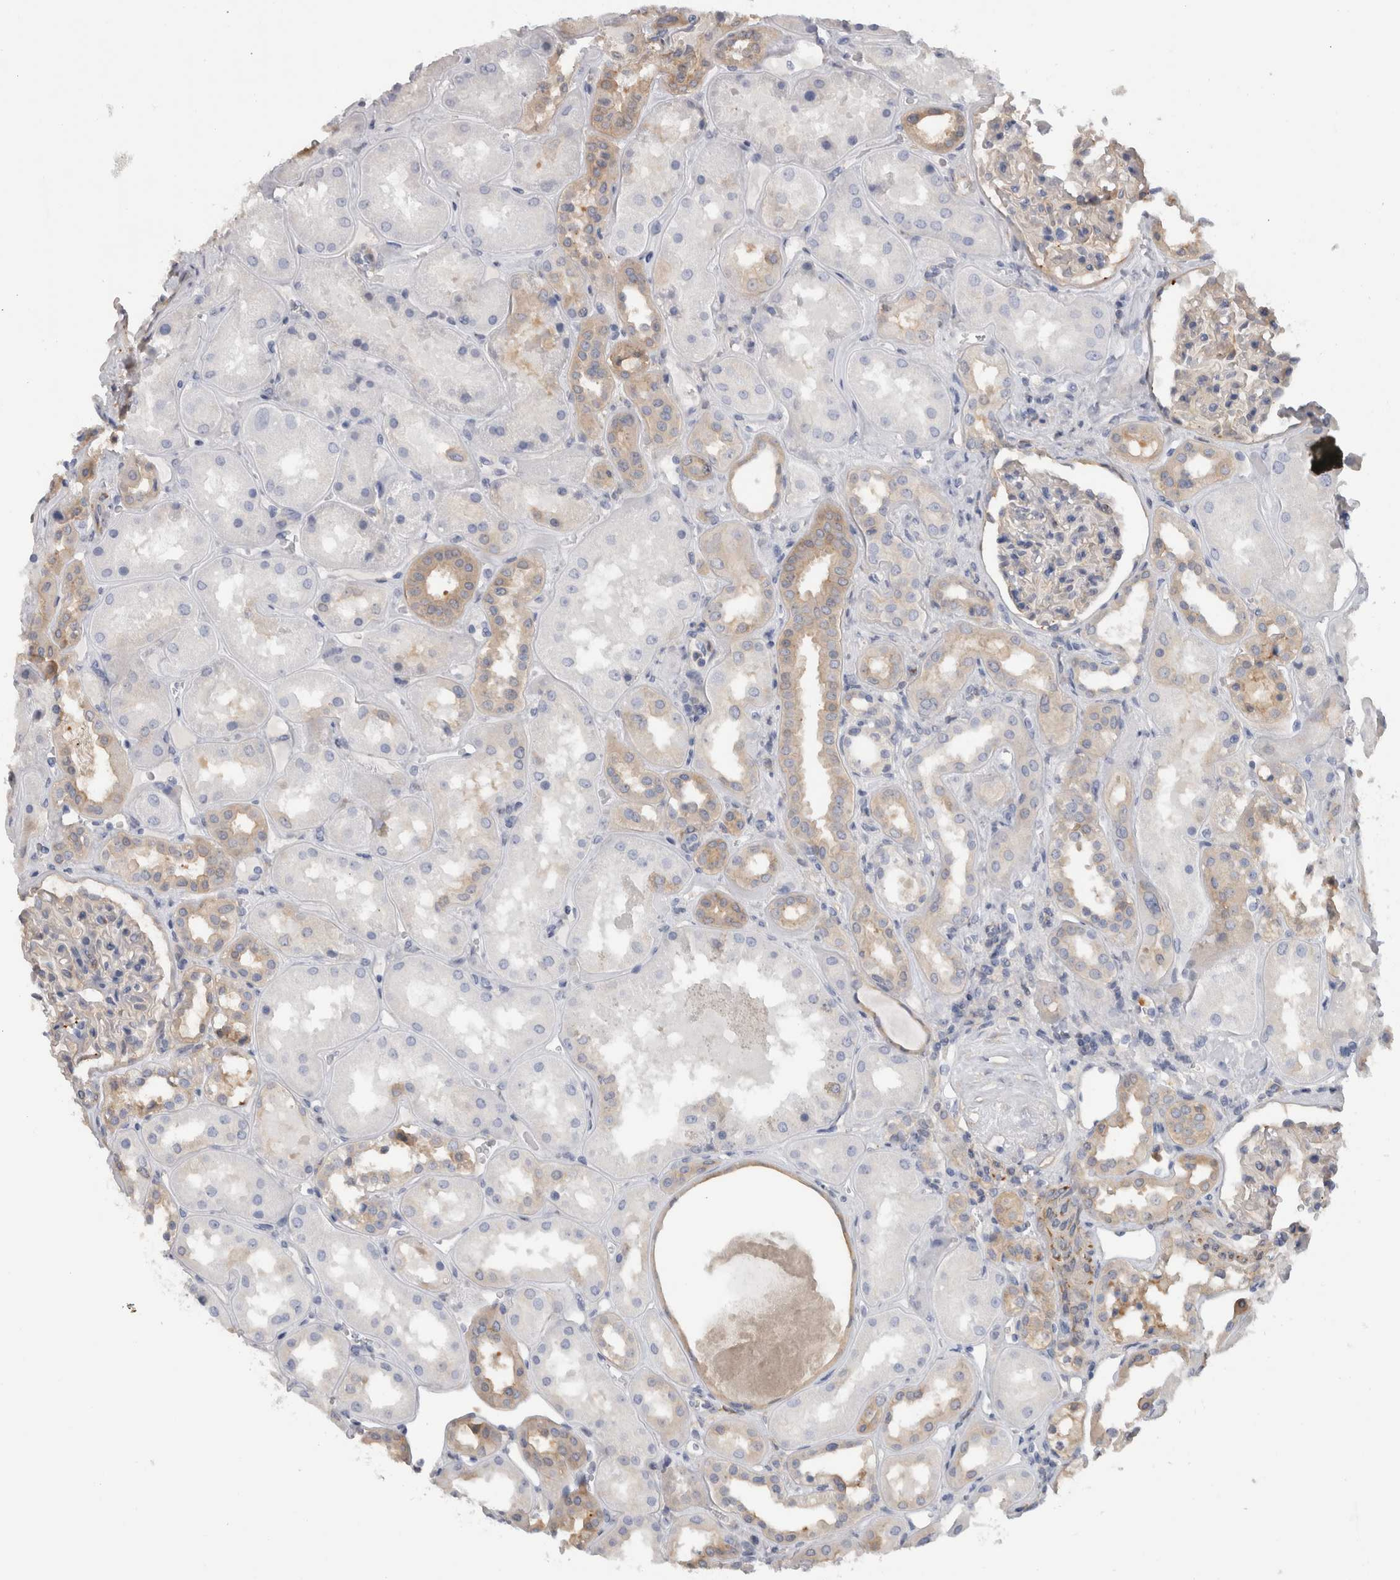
{"staining": {"intensity": "moderate", "quantity": "<25%", "location": "cytoplasmic/membranous"}, "tissue": "kidney", "cell_type": "Cells in glomeruli", "image_type": "normal", "snomed": [{"axis": "morphology", "description": "Normal tissue, NOS"}, {"axis": "topography", "description": "Kidney"}], "caption": "Immunohistochemical staining of benign kidney demonstrates moderate cytoplasmic/membranous protein expression in approximately <25% of cells in glomeruli.", "gene": "SCRN1", "patient": {"sex": "male", "age": 70}}